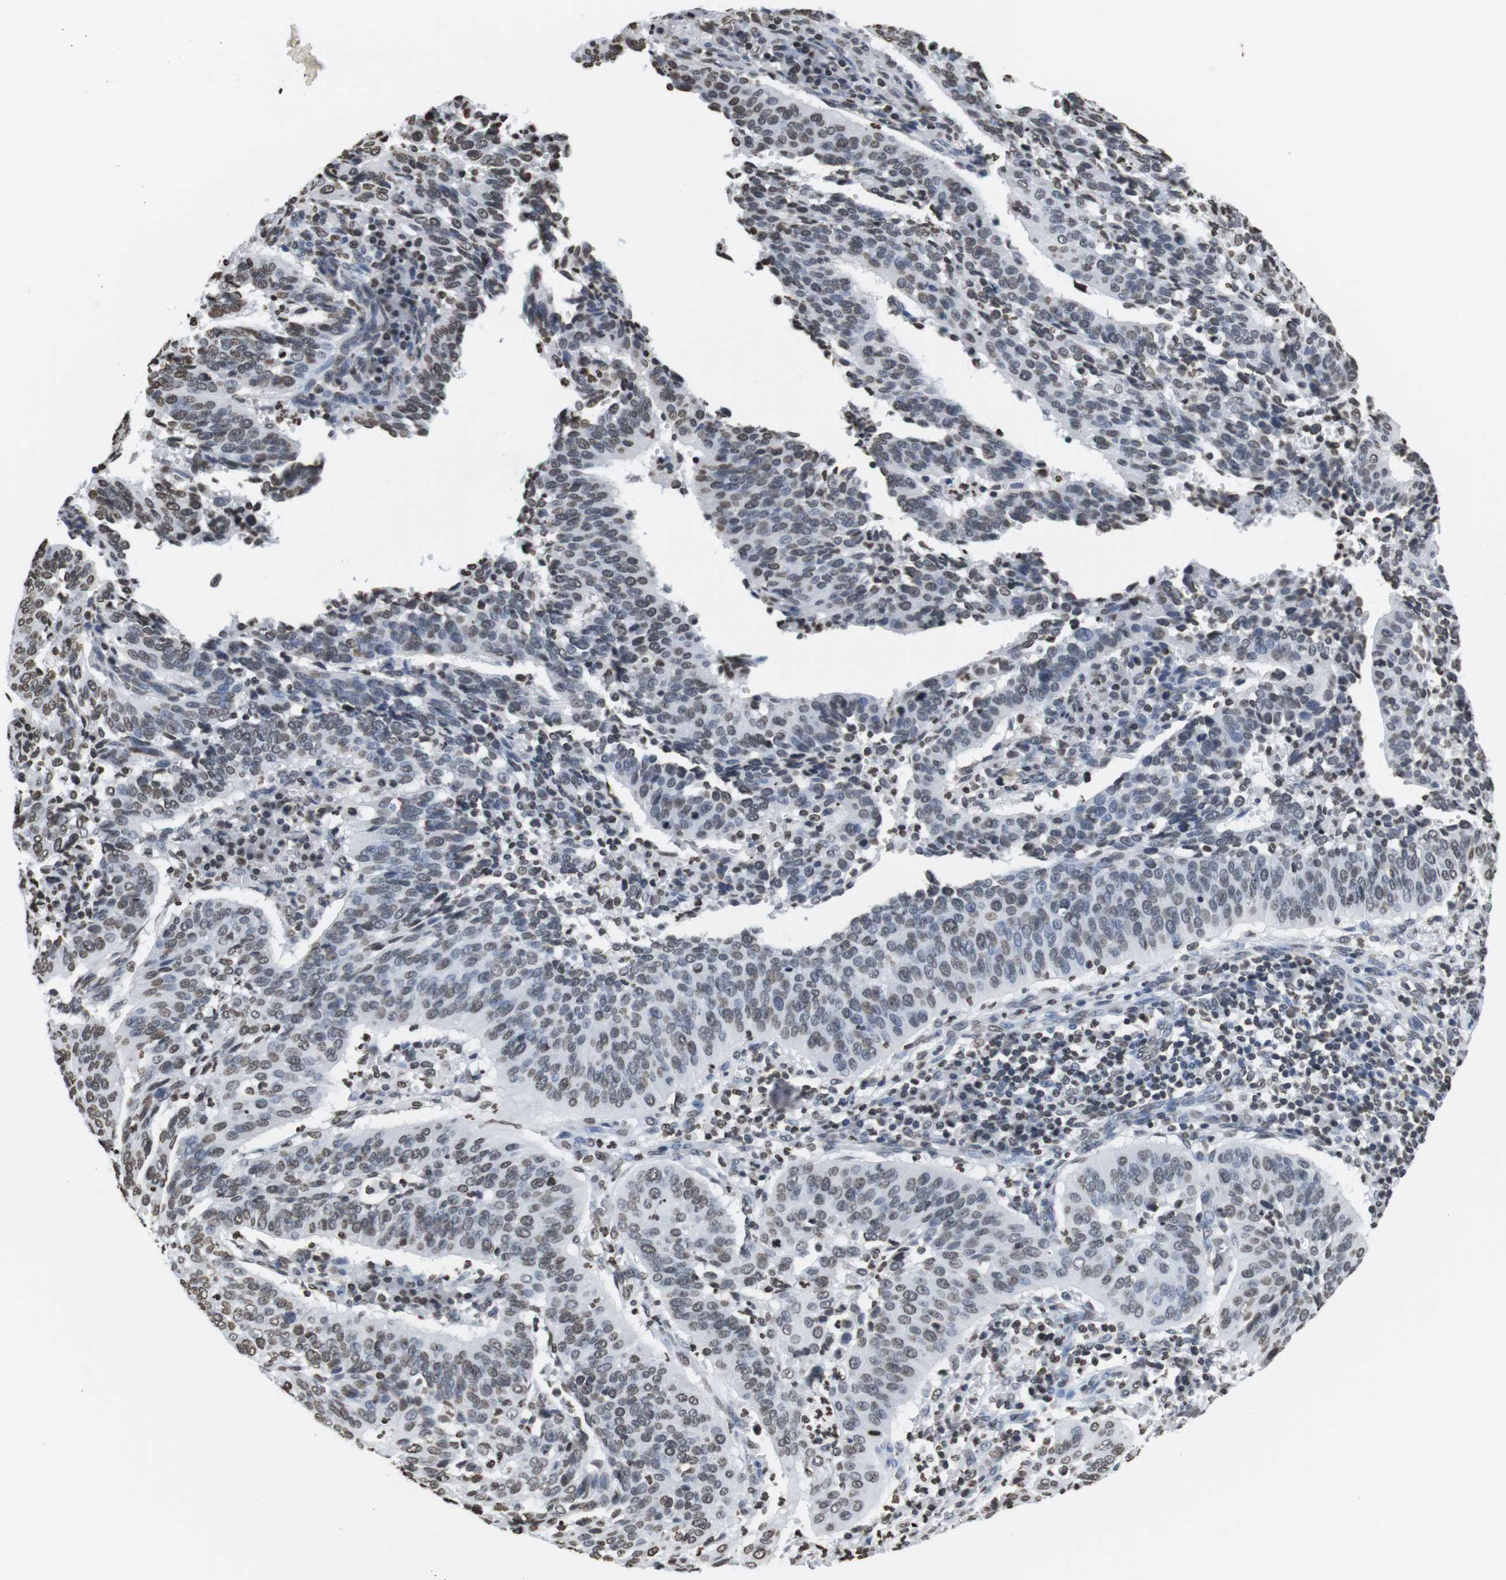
{"staining": {"intensity": "weak", "quantity": "25%-75%", "location": "nuclear"}, "tissue": "cervical cancer", "cell_type": "Tumor cells", "image_type": "cancer", "snomed": [{"axis": "morphology", "description": "Normal tissue, NOS"}, {"axis": "morphology", "description": "Squamous cell carcinoma, NOS"}, {"axis": "topography", "description": "Cervix"}], "caption": "DAB immunohistochemical staining of human cervical squamous cell carcinoma displays weak nuclear protein expression in approximately 25%-75% of tumor cells.", "gene": "BSX", "patient": {"sex": "female", "age": 39}}